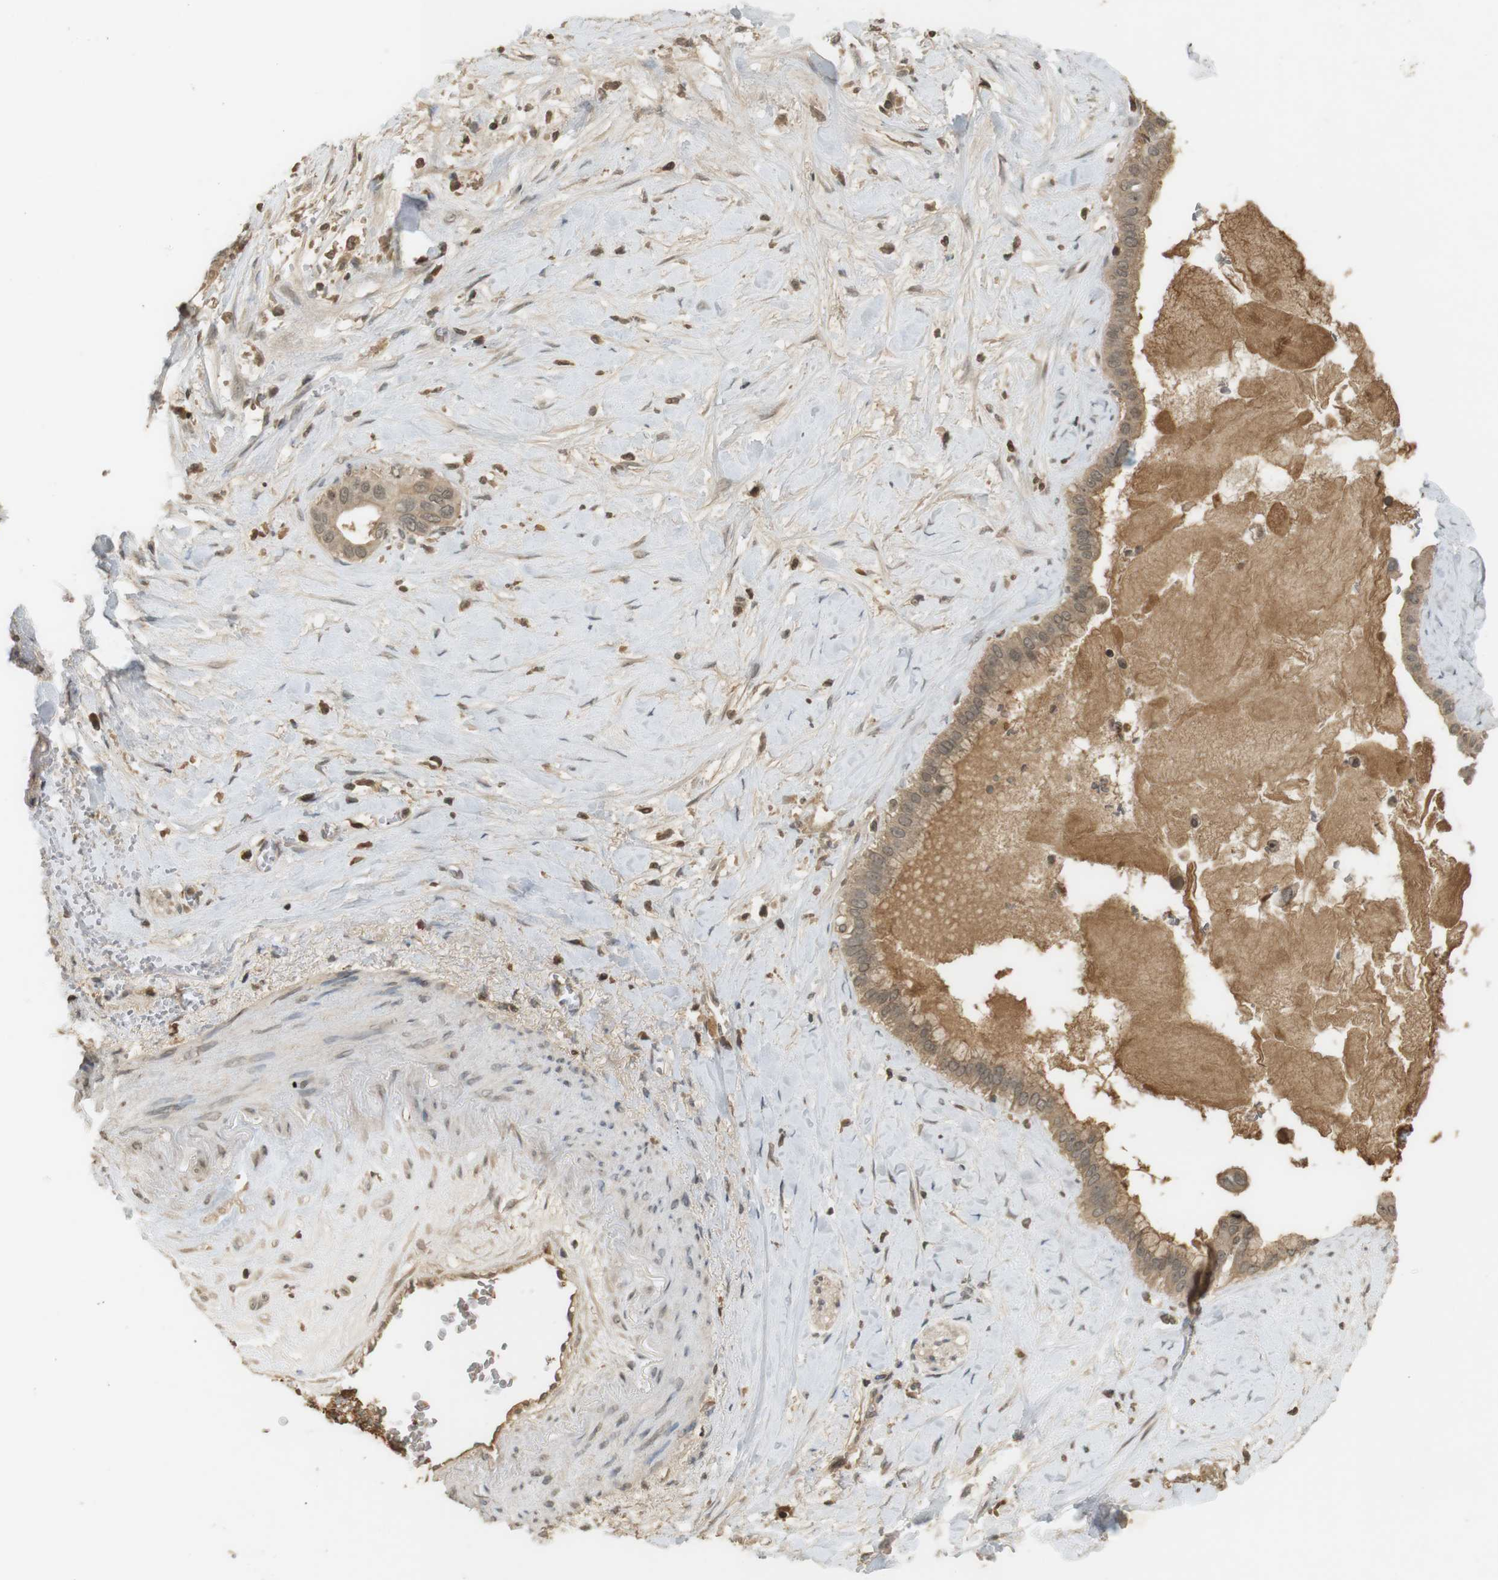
{"staining": {"intensity": "weak", "quantity": ">75%", "location": "cytoplasmic/membranous,nuclear"}, "tissue": "pancreatic cancer", "cell_type": "Tumor cells", "image_type": "cancer", "snomed": [{"axis": "morphology", "description": "Adenocarcinoma, NOS"}, {"axis": "topography", "description": "Pancreas"}], "caption": "Immunohistochemistry (DAB (3,3'-diaminobenzidine)) staining of pancreatic adenocarcinoma exhibits weak cytoplasmic/membranous and nuclear protein positivity in approximately >75% of tumor cells.", "gene": "SRR", "patient": {"sex": "male", "age": 55}}